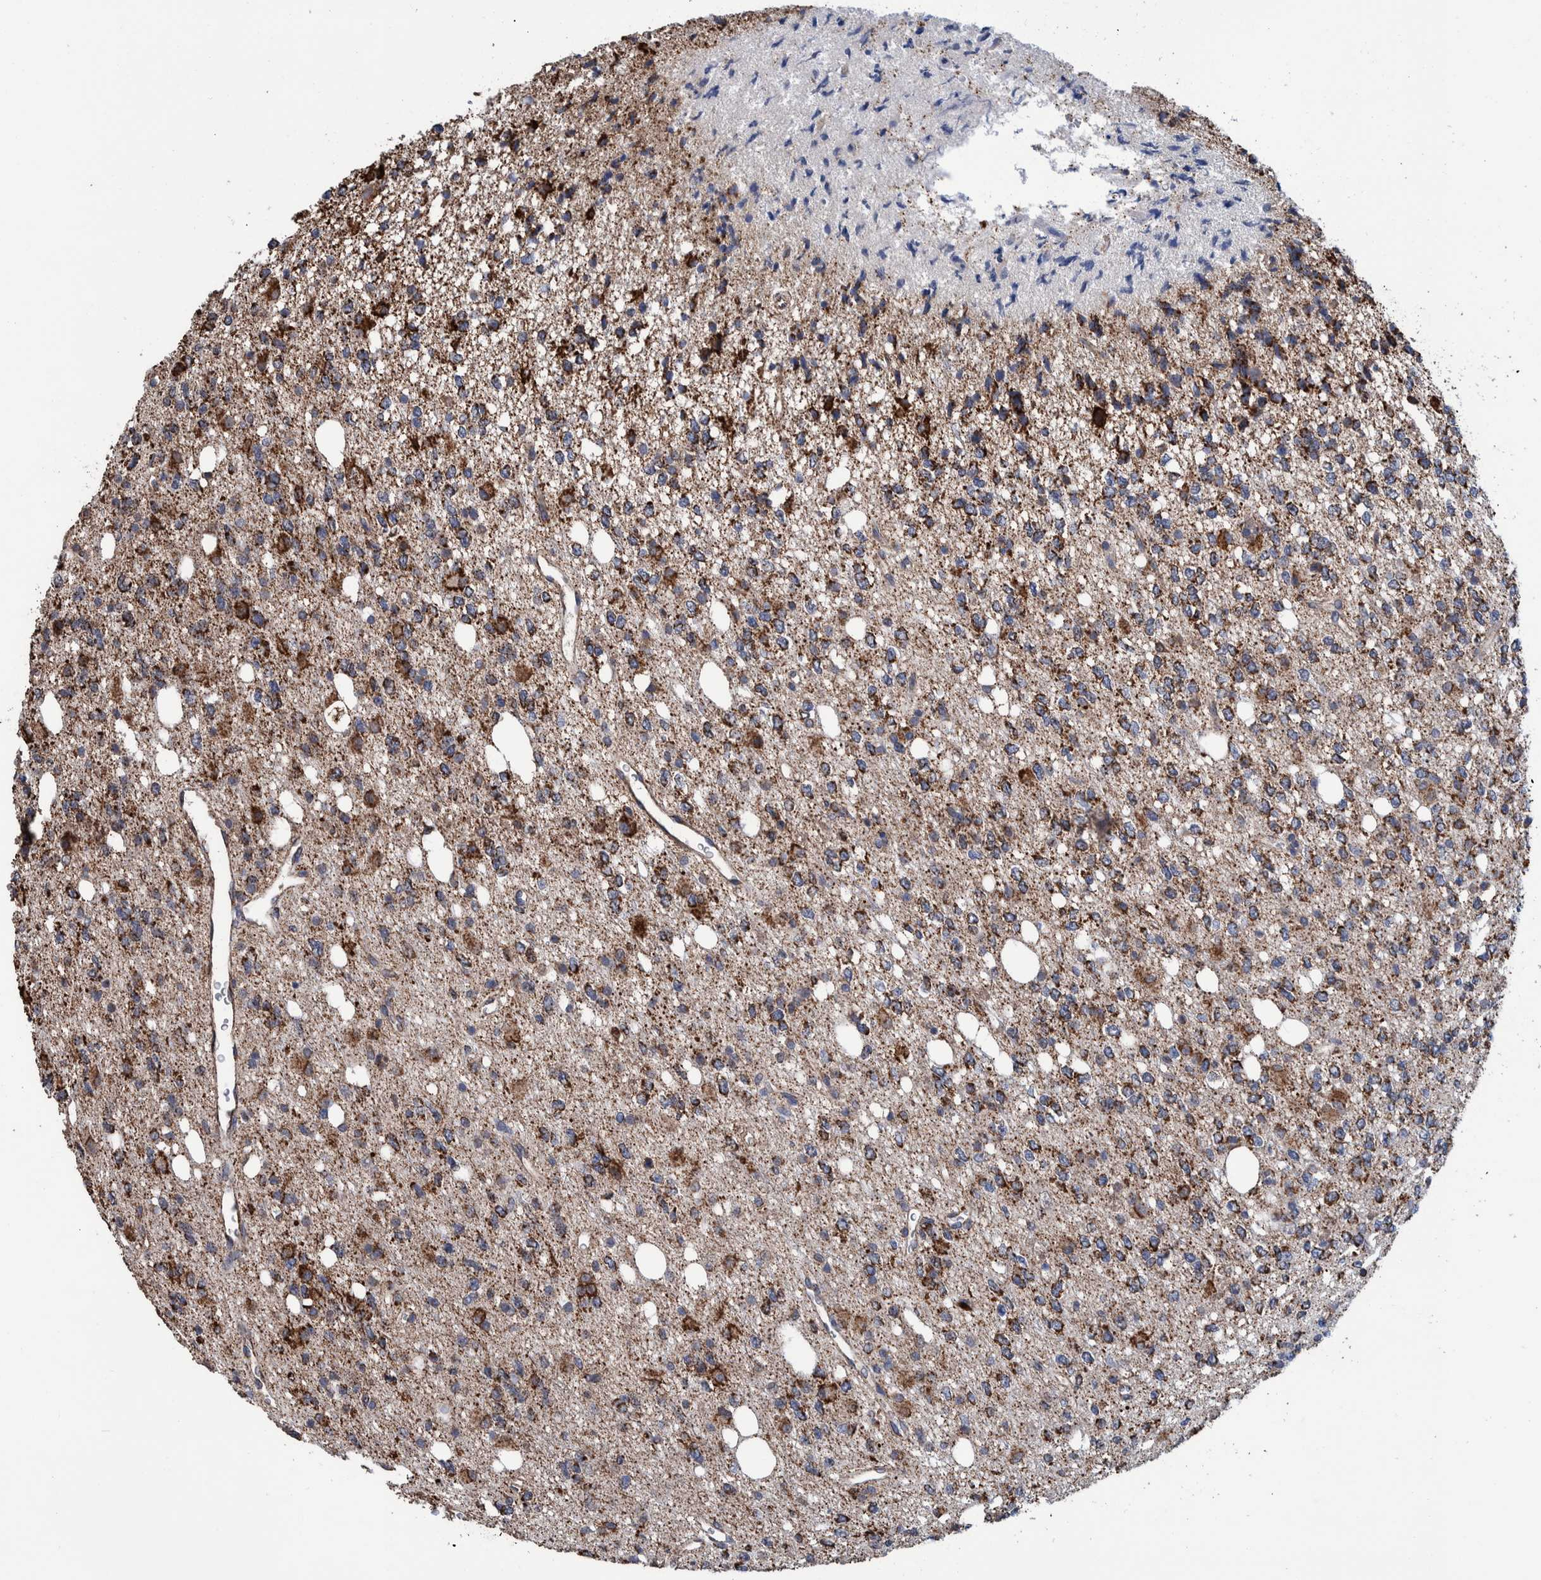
{"staining": {"intensity": "strong", "quantity": "25%-75%", "location": "cytoplasmic/membranous"}, "tissue": "glioma", "cell_type": "Tumor cells", "image_type": "cancer", "snomed": [{"axis": "morphology", "description": "Glioma, malignant, High grade"}, {"axis": "topography", "description": "Brain"}], "caption": "Glioma stained for a protein (brown) displays strong cytoplasmic/membranous positive positivity in about 25%-75% of tumor cells.", "gene": "DECR1", "patient": {"sex": "female", "age": 62}}